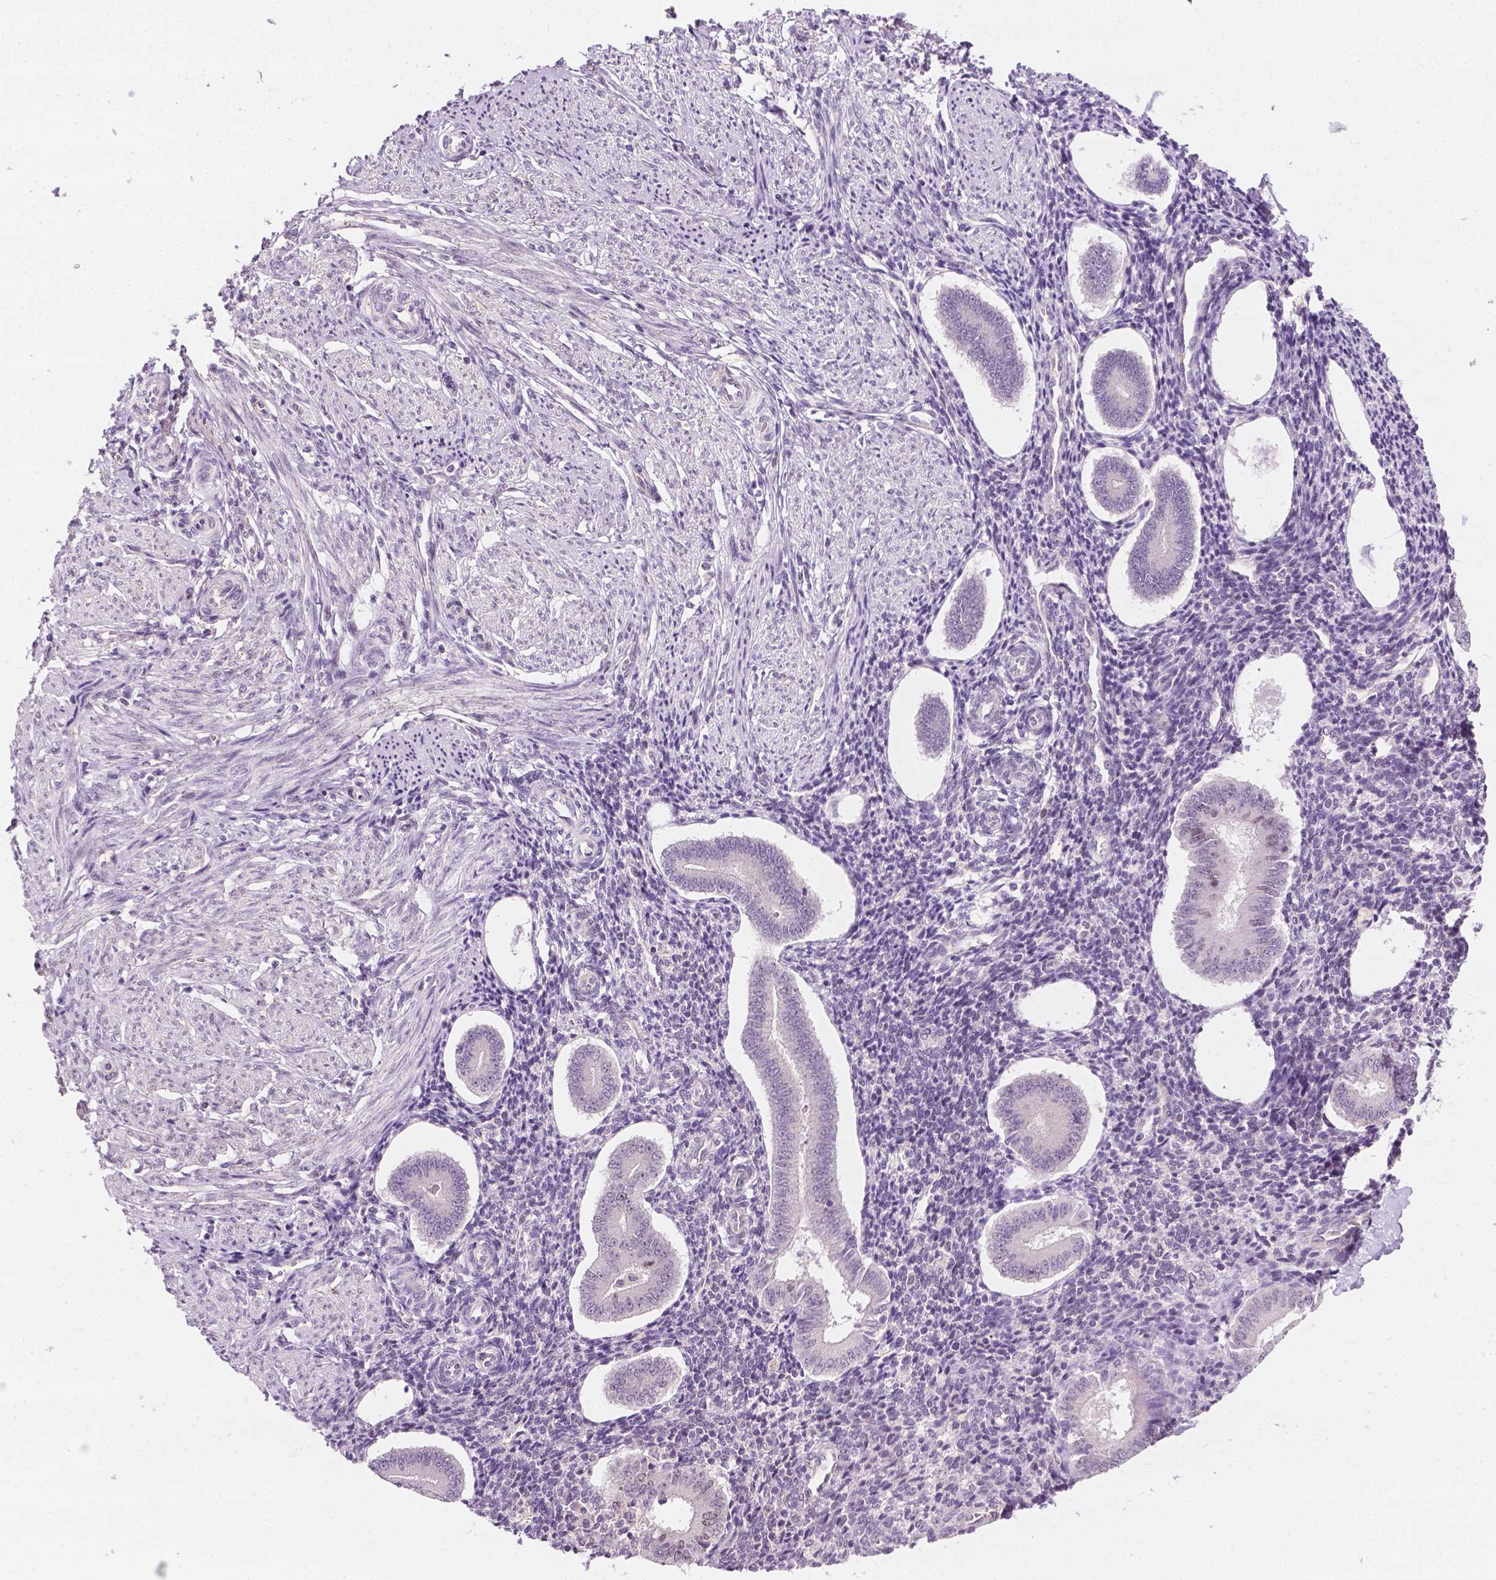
{"staining": {"intensity": "negative", "quantity": "none", "location": "none"}, "tissue": "endometrium", "cell_type": "Cells in endometrial stroma", "image_type": "normal", "snomed": [{"axis": "morphology", "description": "Normal tissue, NOS"}, {"axis": "topography", "description": "Endometrium"}], "caption": "Endometrium stained for a protein using IHC displays no expression cells in endometrial stroma.", "gene": "DENND4A", "patient": {"sex": "female", "age": 40}}